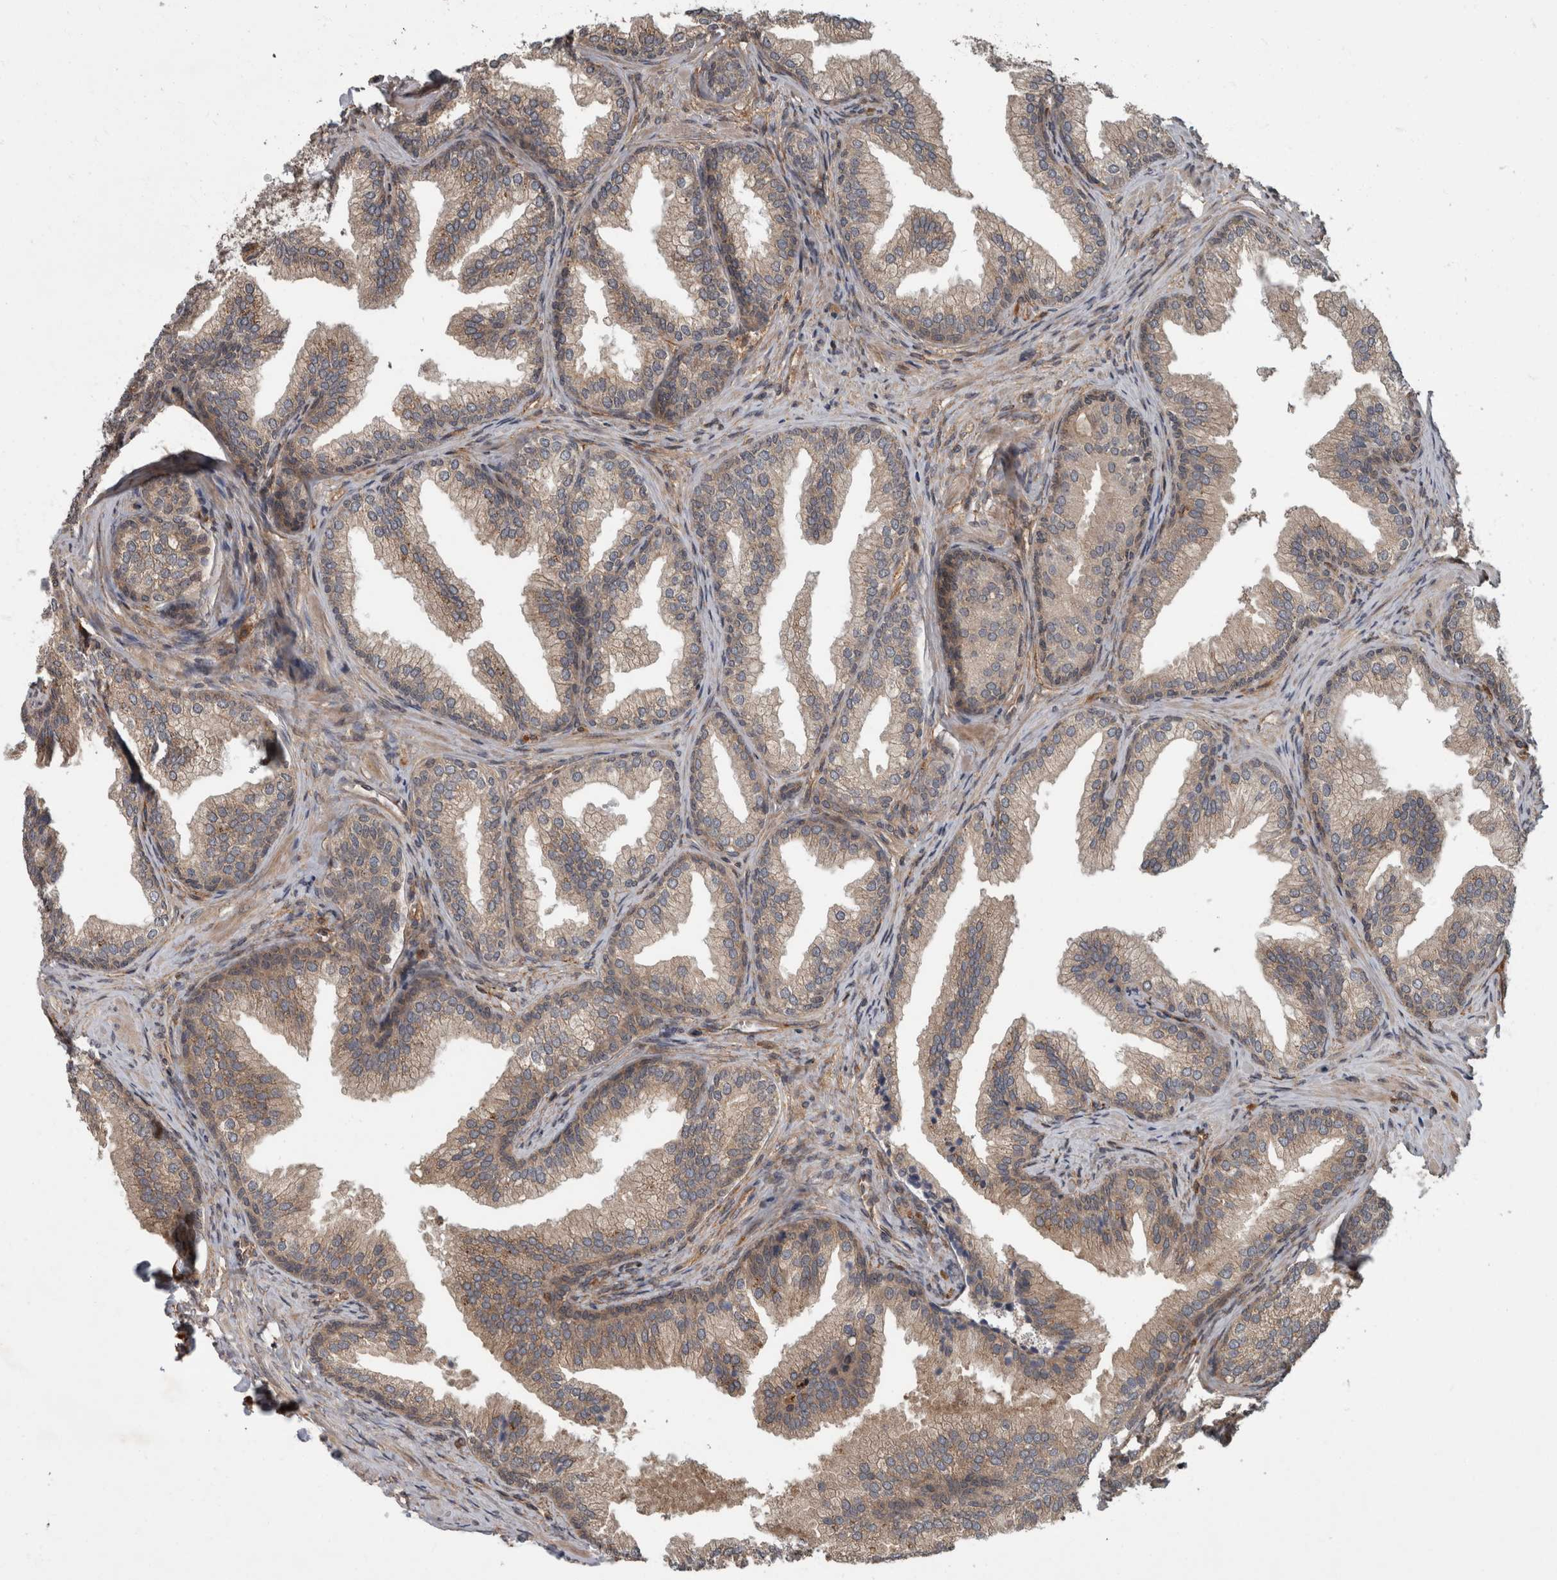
{"staining": {"intensity": "weak", "quantity": ">75%", "location": "cytoplasmic/membranous"}, "tissue": "prostate", "cell_type": "Glandular cells", "image_type": "normal", "snomed": [{"axis": "morphology", "description": "Normal tissue, NOS"}, {"axis": "topography", "description": "Prostate"}], "caption": "A high-resolution histopathology image shows IHC staining of benign prostate, which displays weak cytoplasmic/membranous positivity in about >75% of glandular cells.", "gene": "VEGFD", "patient": {"sex": "male", "age": 76}}